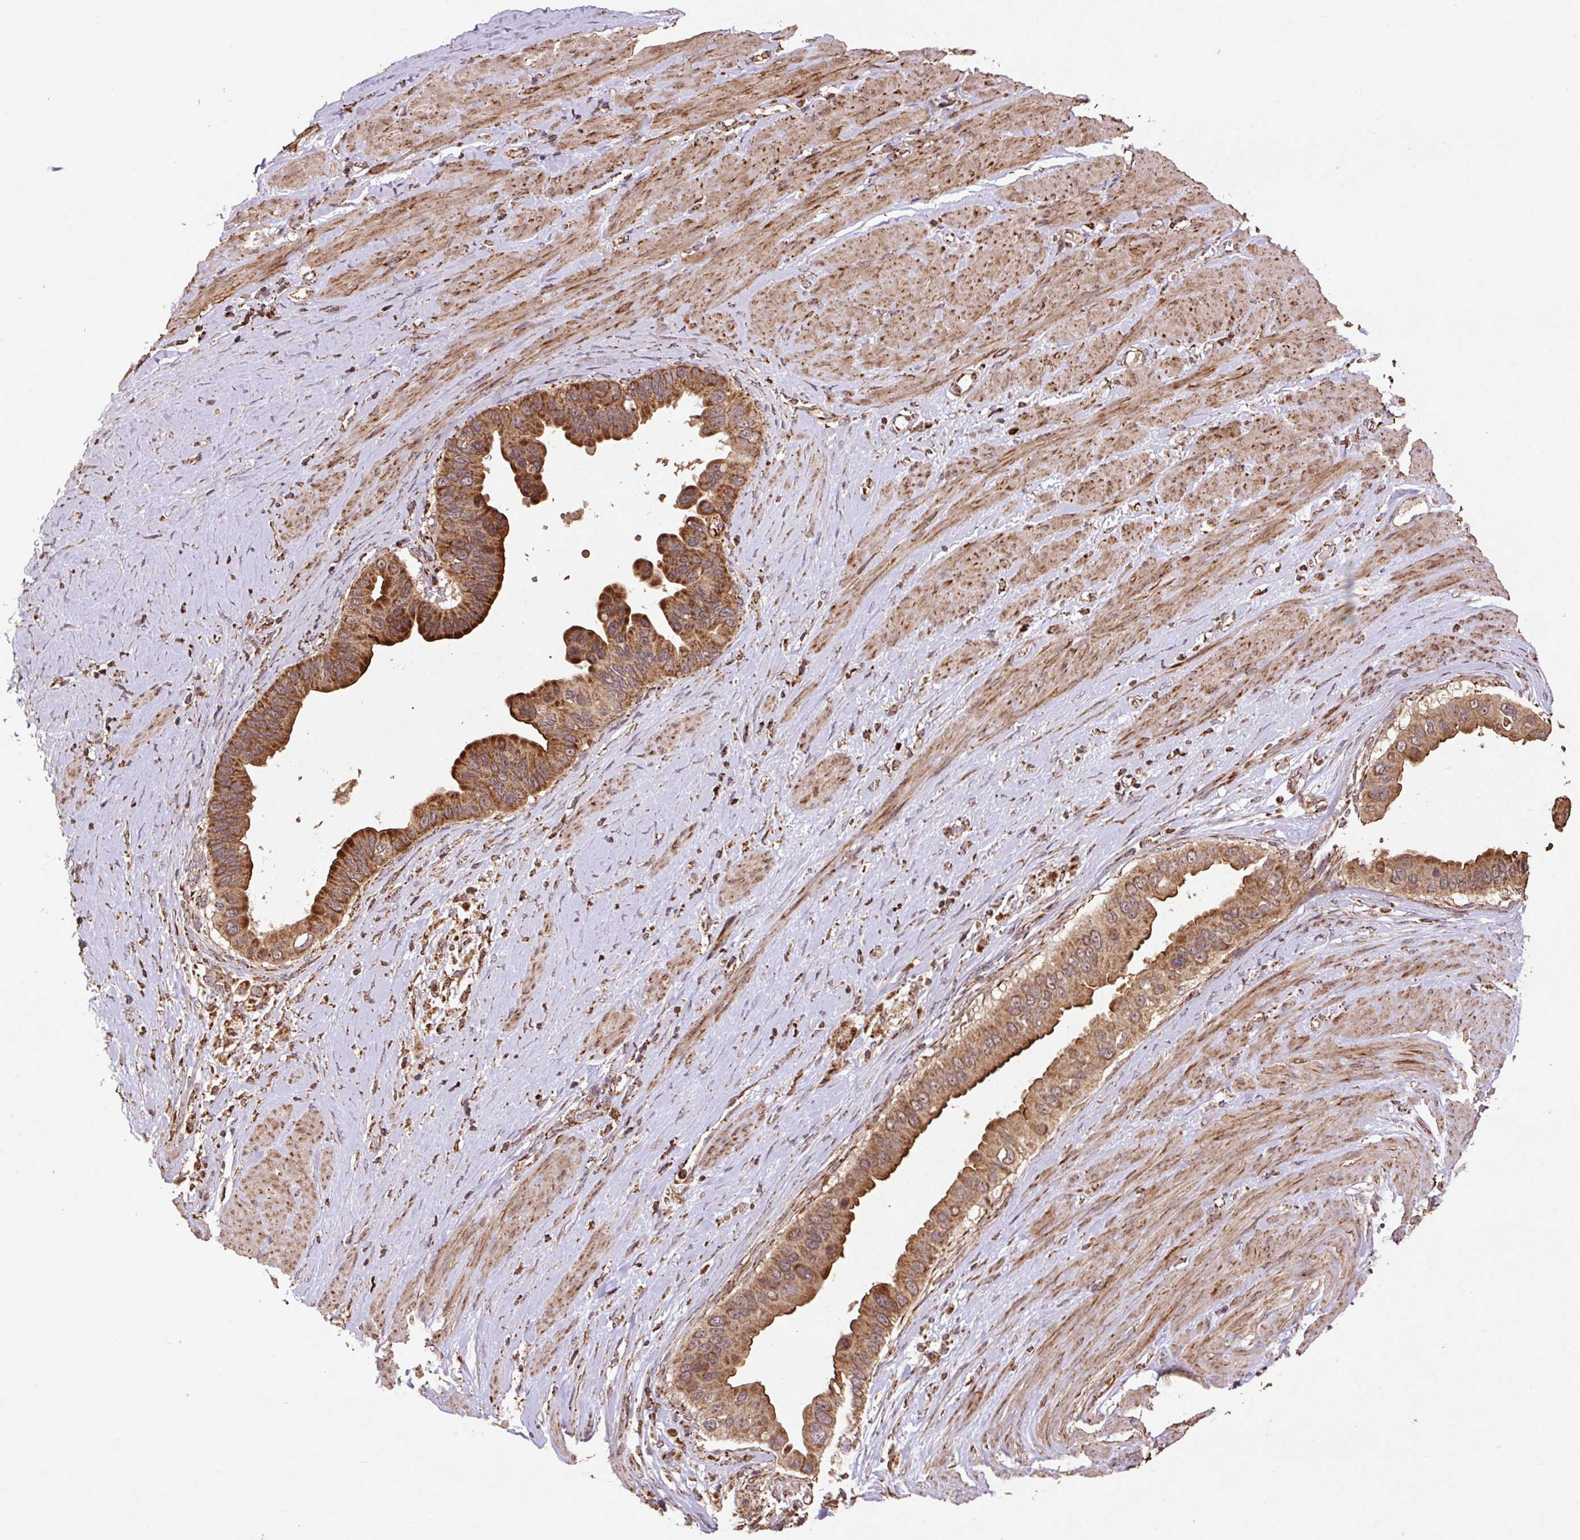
{"staining": {"intensity": "strong", "quantity": ">75%", "location": "cytoplasmic/membranous"}, "tissue": "pancreatic cancer", "cell_type": "Tumor cells", "image_type": "cancer", "snomed": [{"axis": "morphology", "description": "Adenocarcinoma, NOS"}, {"axis": "topography", "description": "Pancreas"}], "caption": "Immunohistochemical staining of pancreatic cancer (adenocarcinoma) demonstrates high levels of strong cytoplasmic/membranous staining in approximately >75% of tumor cells.", "gene": "ATP5F1A", "patient": {"sex": "female", "age": 56}}